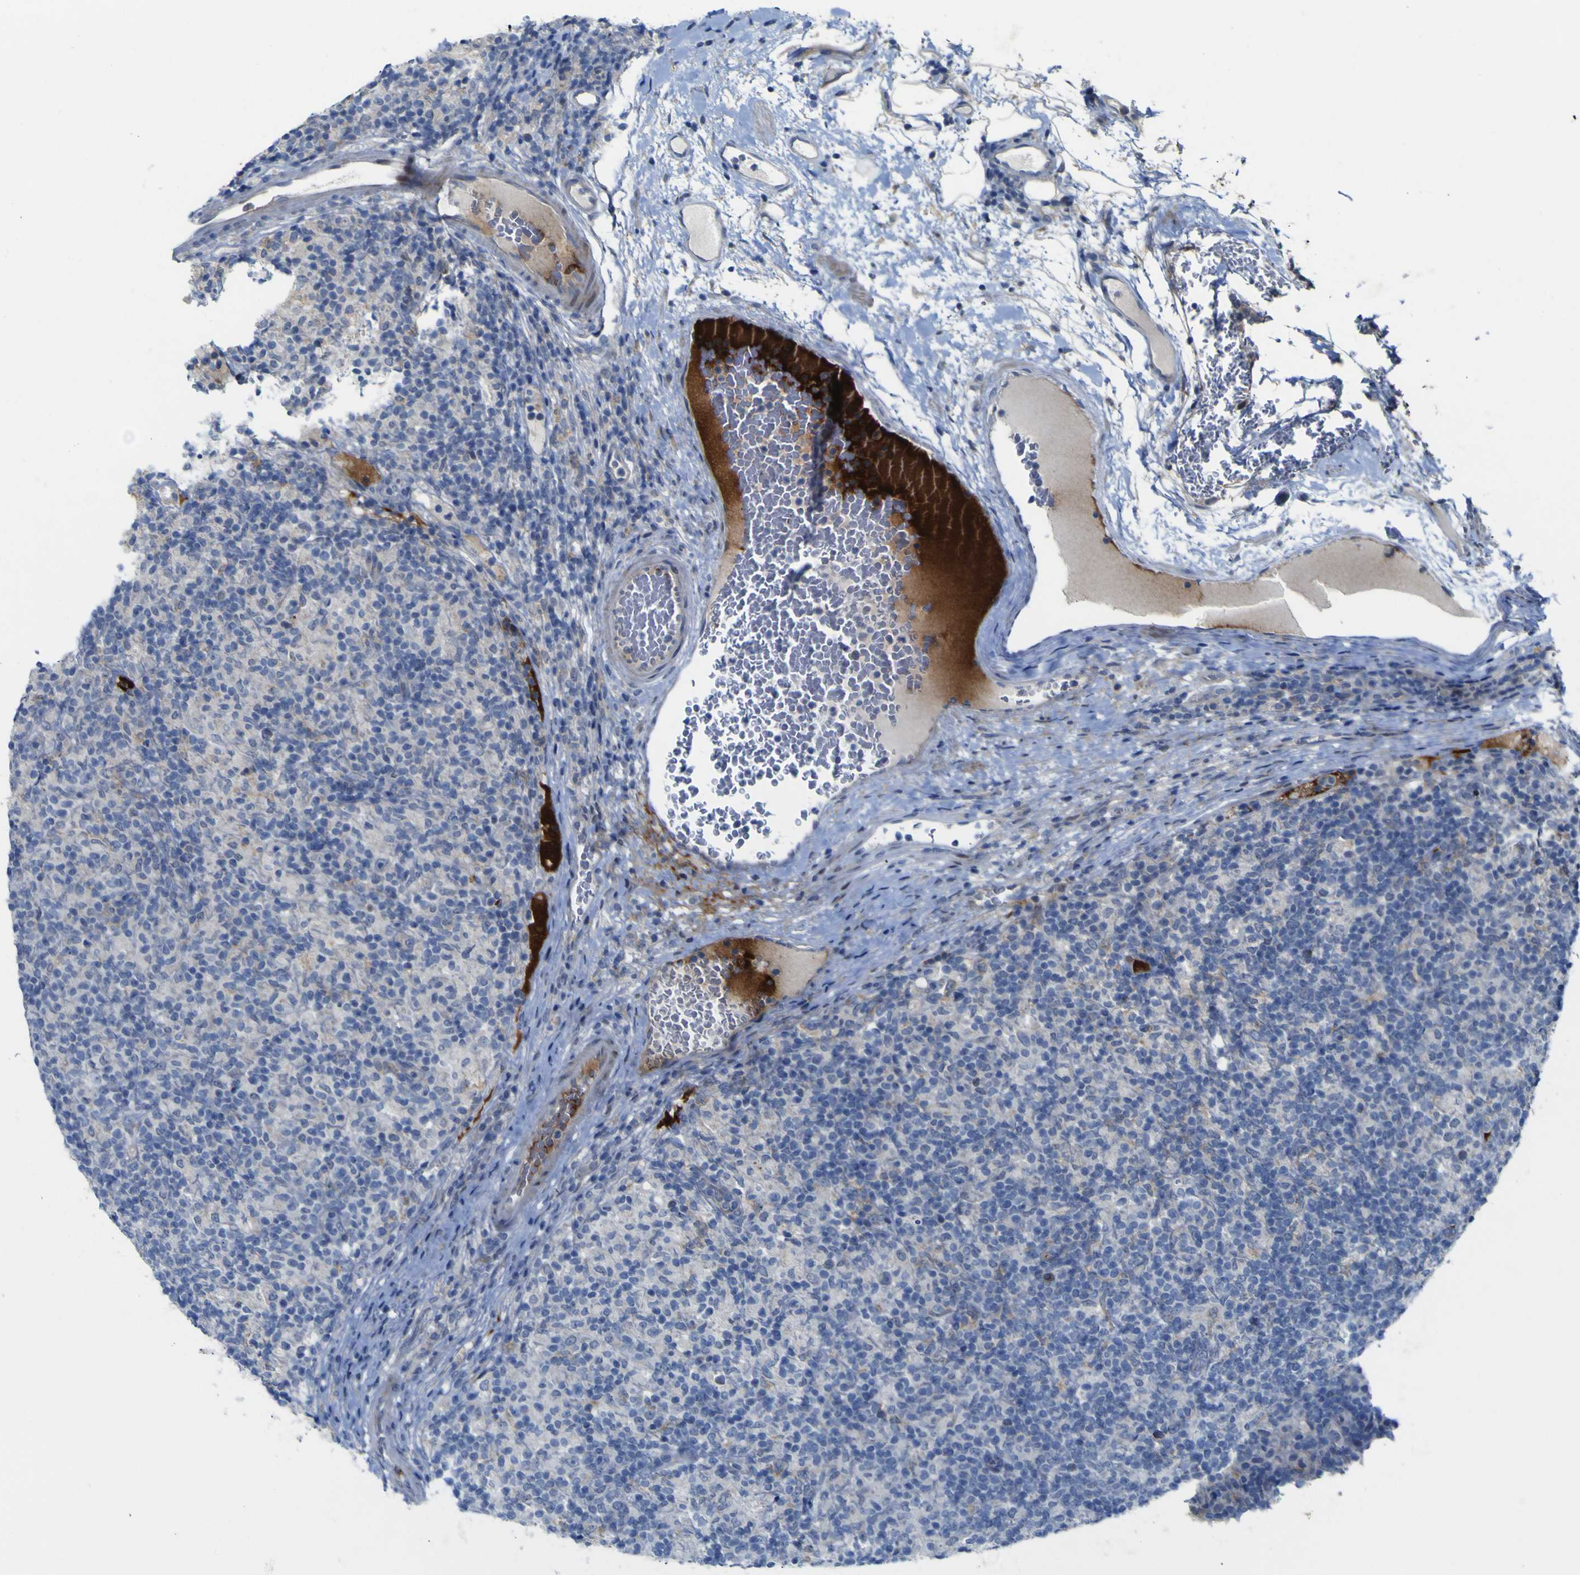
{"staining": {"intensity": "negative", "quantity": "none", "location": "none"}, "tissue": "lymphoma", "cell_type": "Tumor cells", "image_type": "cancer", "snomed": [{"axis": "morphology", "description": "Hodgkin's disease, NOS"}, {"axis": "topography", "description": "Lymph node"}], "caption": "The IHC image has no significant staining in tumor cells of Hodgkin's disease tissue. (DAB (3,3'-diaminobenzidine) immunohistochemistry (IHC) visualized using brightfield microscopy, high magnification).", "gene": "NAV1", "patient": {"sex": "male", "age": 70}}